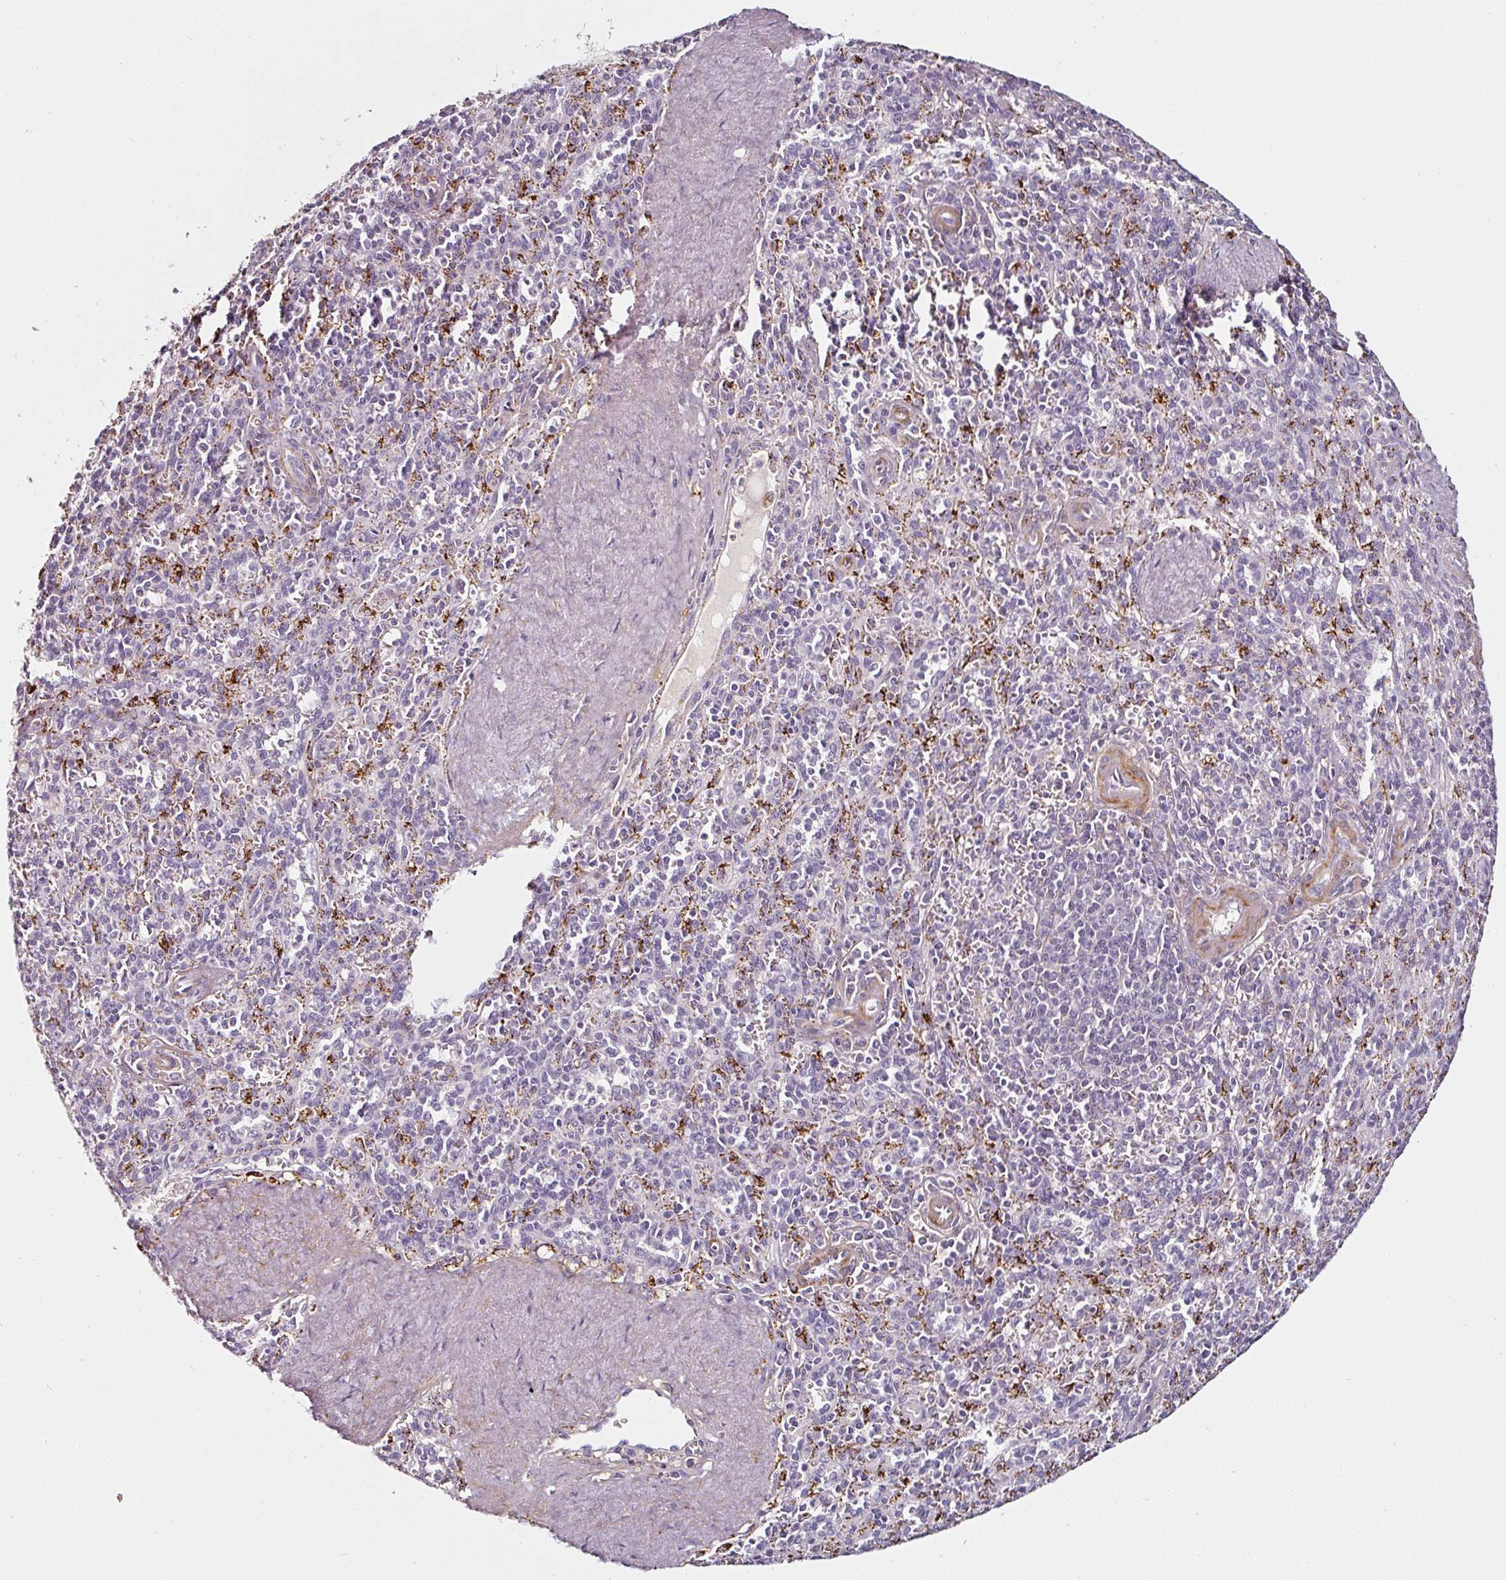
{"staining": {"intensity": "negative", "quantity": "none", "location": "none"}, "tissue": "spleen", "cell_type": "Cells in red pulp", "image_type": "normal", "snomed": [{"axis": "morphology", "description": "Normal tissue, NOS"}, {"axis": "topography", "description": "Spleen"}], "caption": "The IHC micrograph has no significant staining in cells in red pulp of spleen.", "gene": "CAP2", "patient": {"sex": "female", "age": 70}}